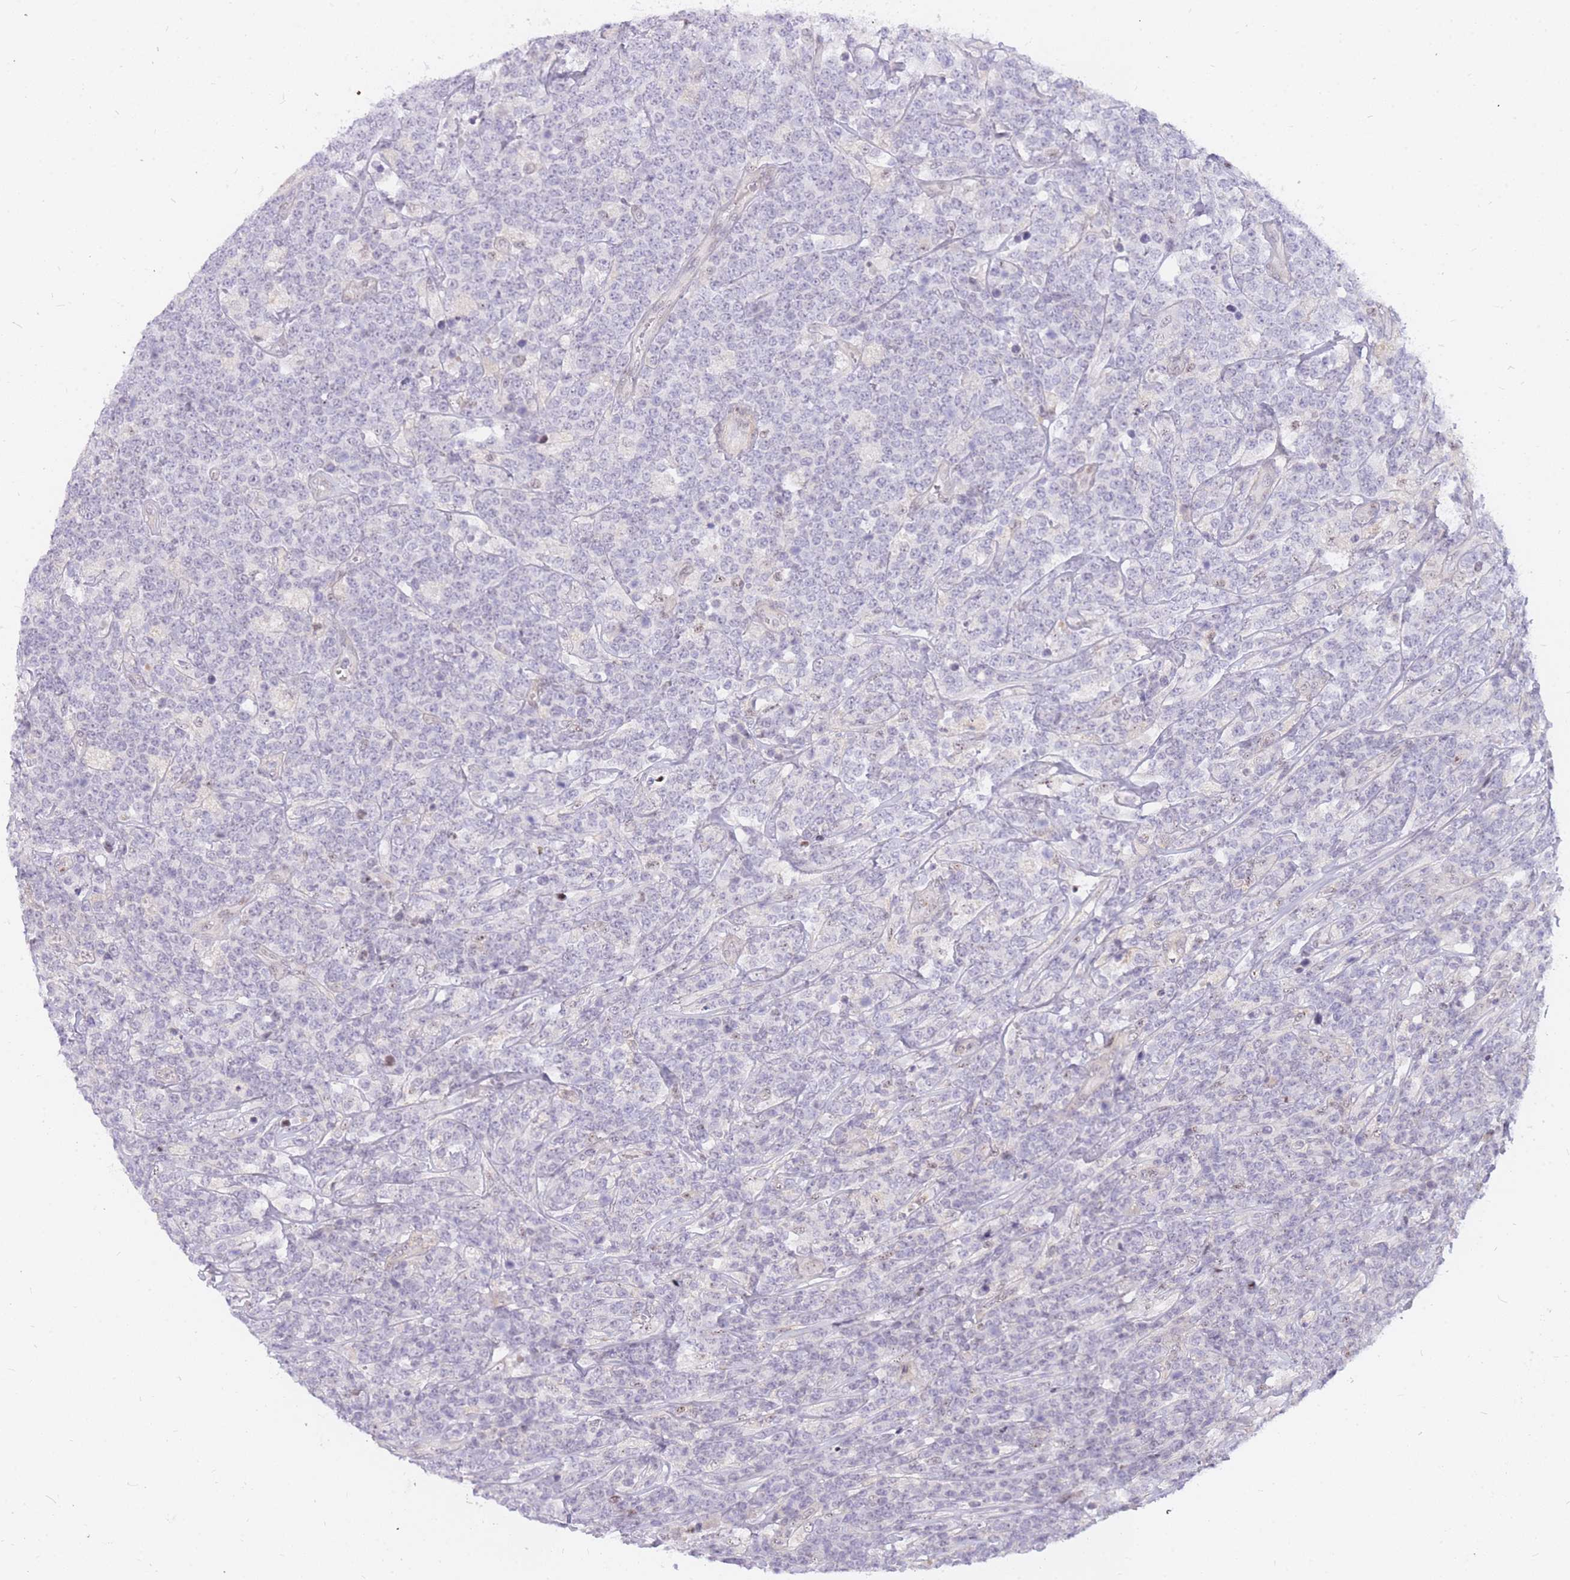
{"staining": {"intensity": "negative", "quantity": "none", "location": "none"}, "tissue": "lymphoma", "cell_type": "Tumor cells", "image_type": "cancer", "snomed": [{"axis": "morphology", "description": "Malignant lymphoma, non-Hodgkin's type, High grade"}, {"axis": "topography", "description": "Small intestine"}], "caption": "Lymphoma stained for a protein using IHC exhibits no positivity tumor cells.", "gene": "TLE2", "patient": {"sex": "male", "age": 8}}